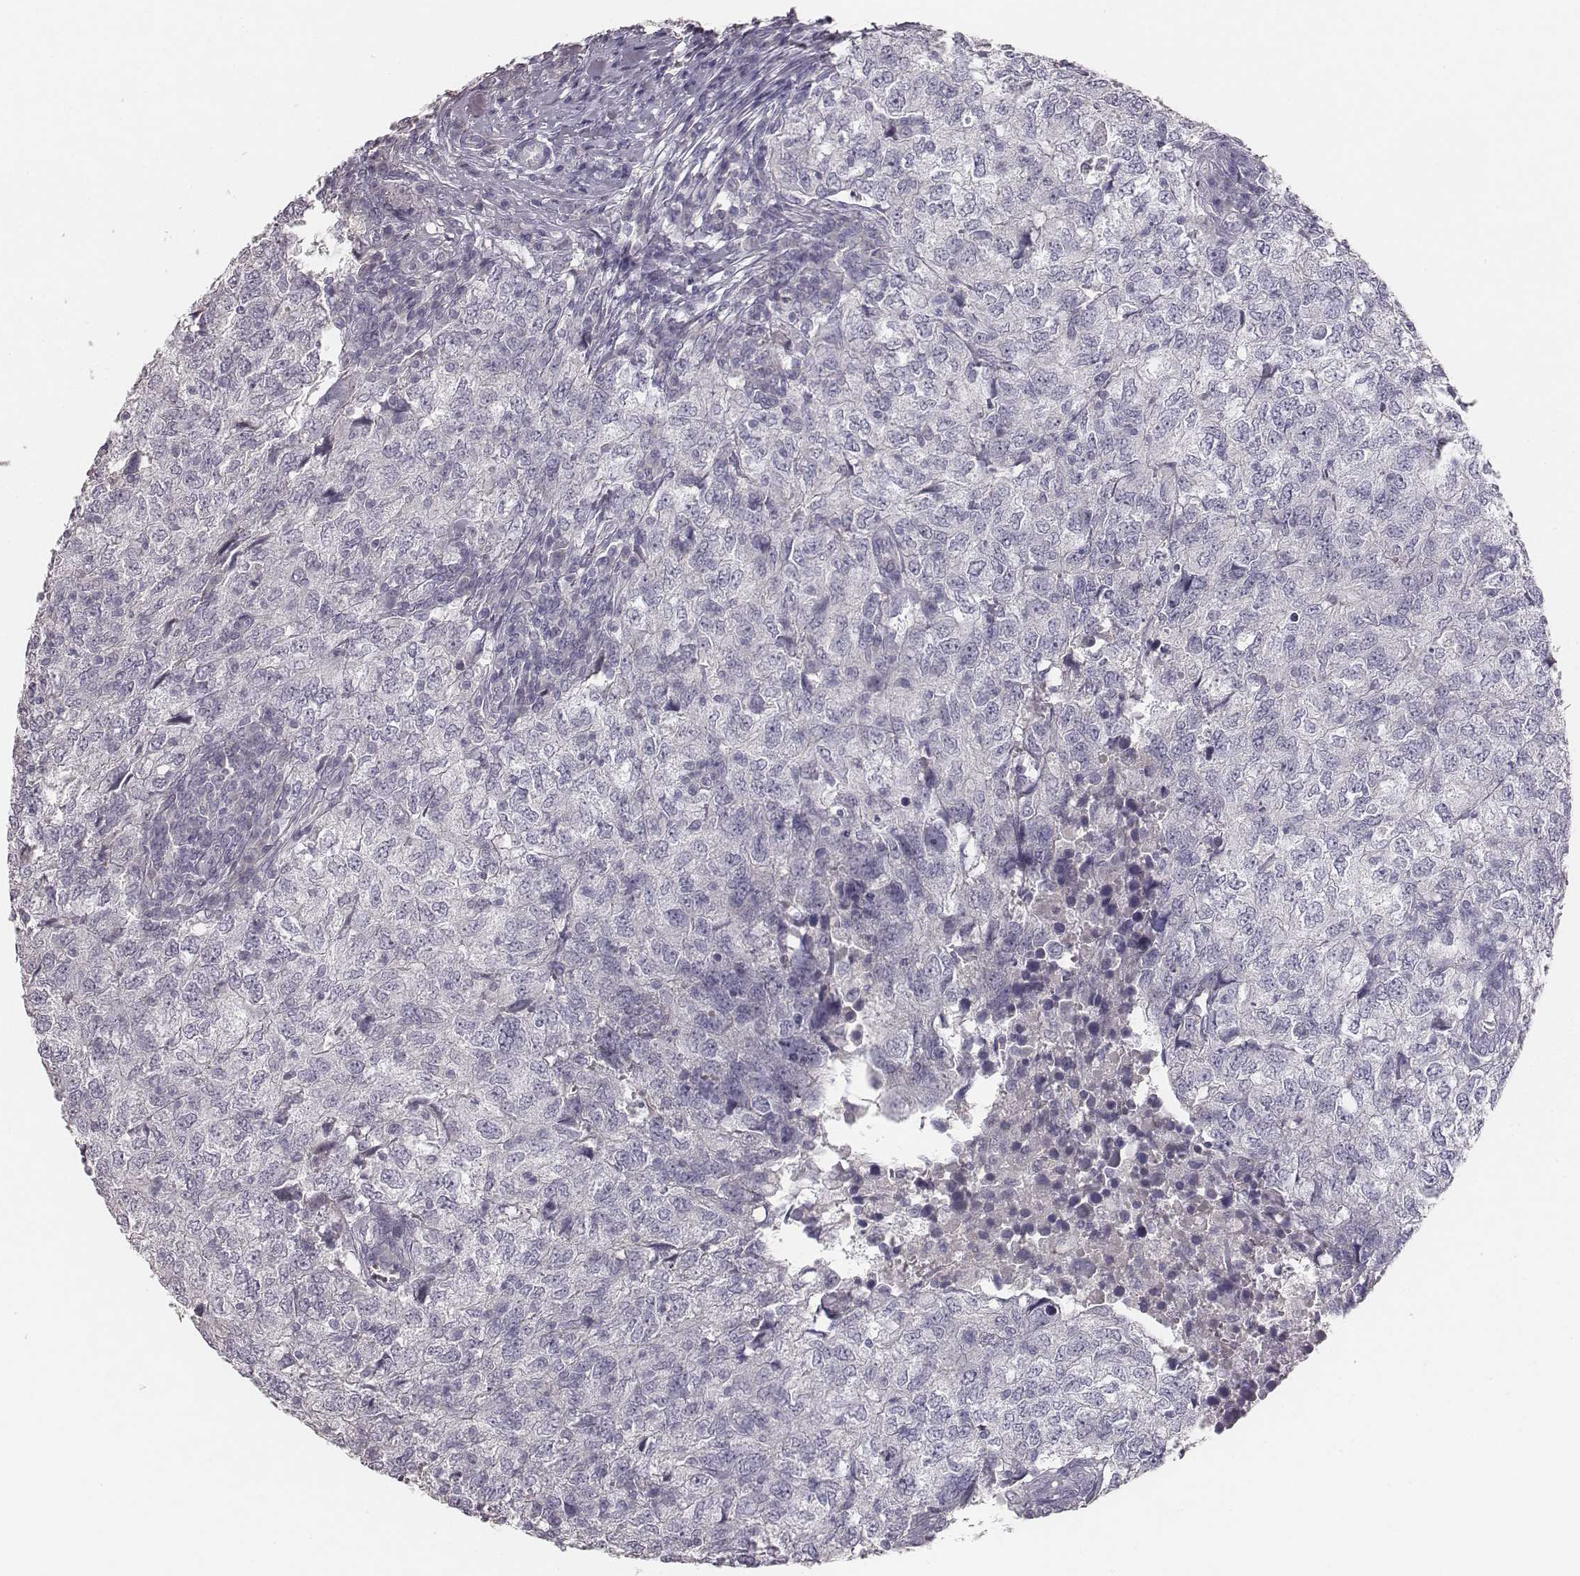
{"staining": {"intensity": "negative", "quantity": "none", "location": "none"}, "tissue": "breast cancer", "cell_type": "Tumor cells", "image_type": "cancer", "snomed": [{"axis": "morphology", "description": "Duct carcinoma"}, {"axis": "topography", "description": "Breast"}], "caption": "Immunohistochemical staining of human breast infiltrating ductal carcinoma reveals no significant staining in tumor cells.", "gene": "MYH6", "patient": {"sex": "female", "age": 30}}